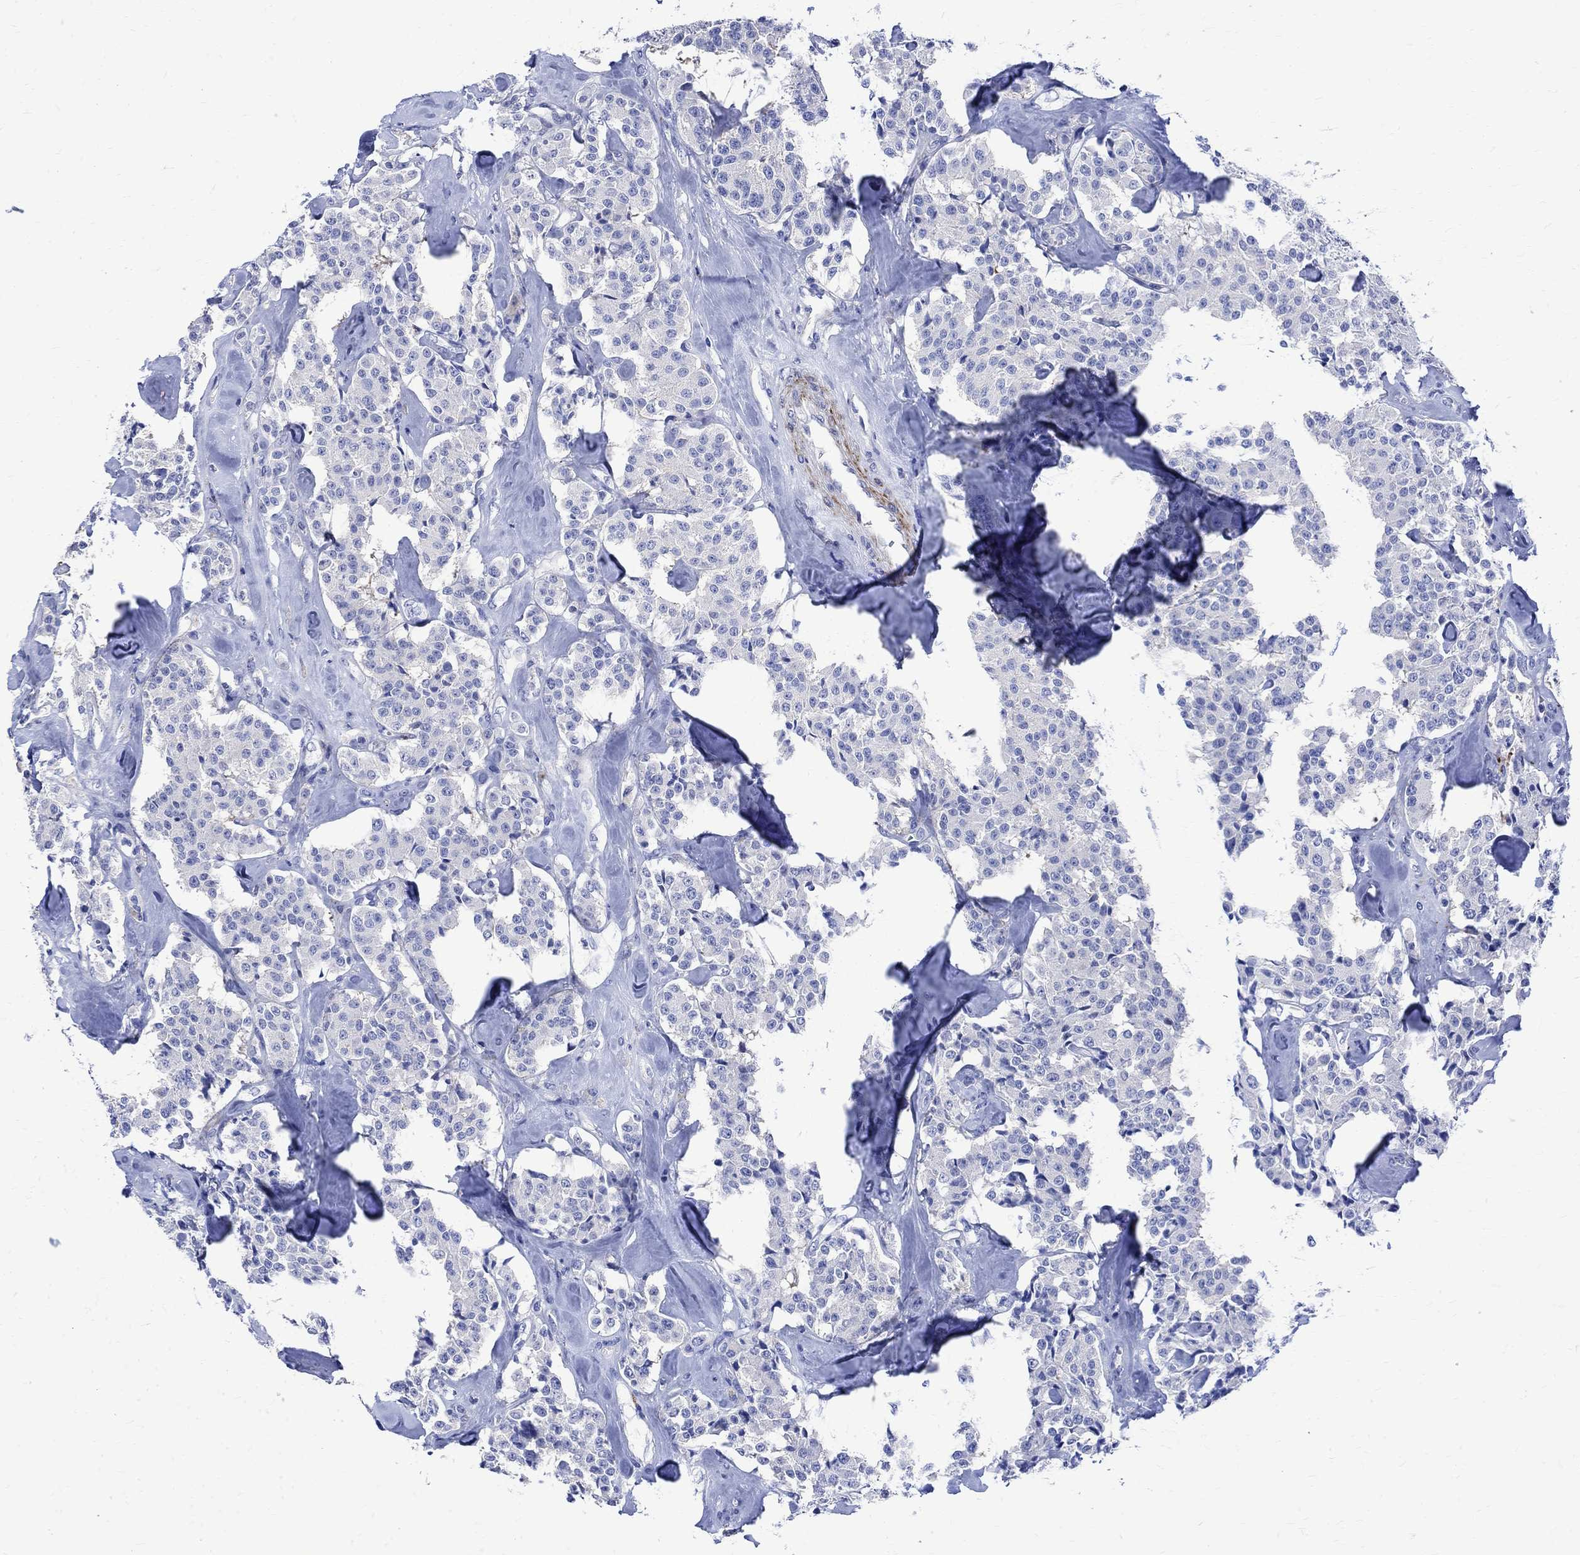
{"staining": {"intensity": "negative", "quantity": "none", "location": "none"}, "tissue": "carcinoid", "cell_type": "Tumor cells", "image_type": "cancer", "snomed": [{"axis": "morphology", "description": "Carcinoid, malignant, NOS"}, {"axis": "topography", "description": "Pancreas"}], "caption": "An image of human carcinoid is negative for staining in tumor cells.", "gene": "PARVB", "patient": {"sex": "male", "age": 41}}